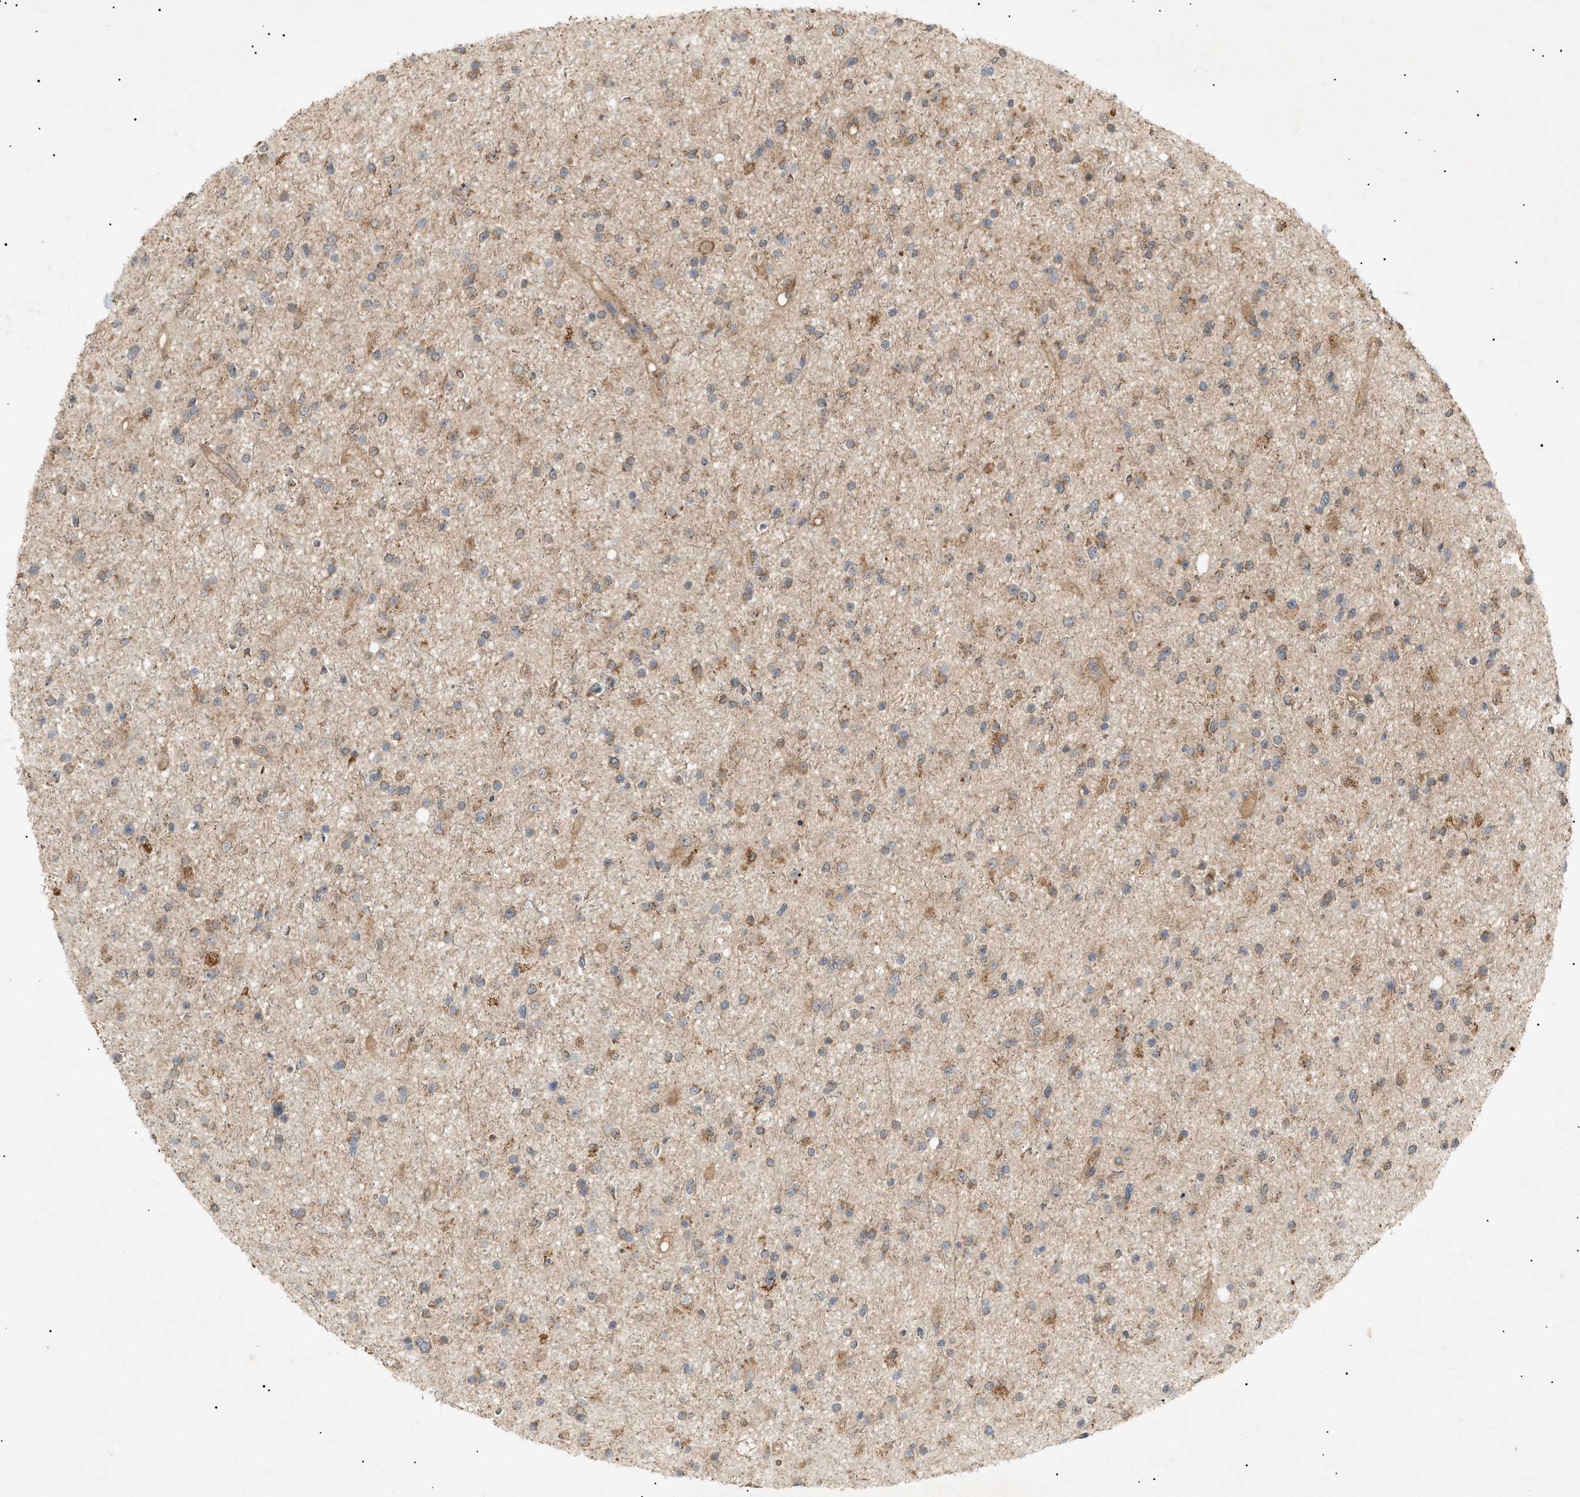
{"staining": {"intensity": "moderate", "quantity": ">75%", "location": "cytoplasmic/membranous"}, "tissue": "glioma", "cell_type": "Tumor cells", "image_type": "cancer", "snomed": [{"axis": "morphology", "description": "Glioma, malignant, High grade"}, {"axis": "topography", "description": "Brain"}], "caption": "Glioma stained with IHC displays moderate cytoplasmic/membranous positivity in approximately >75% of tumor cells.", "gene": "MTCH1", "patient": {"sex": "male", "age": 33}}